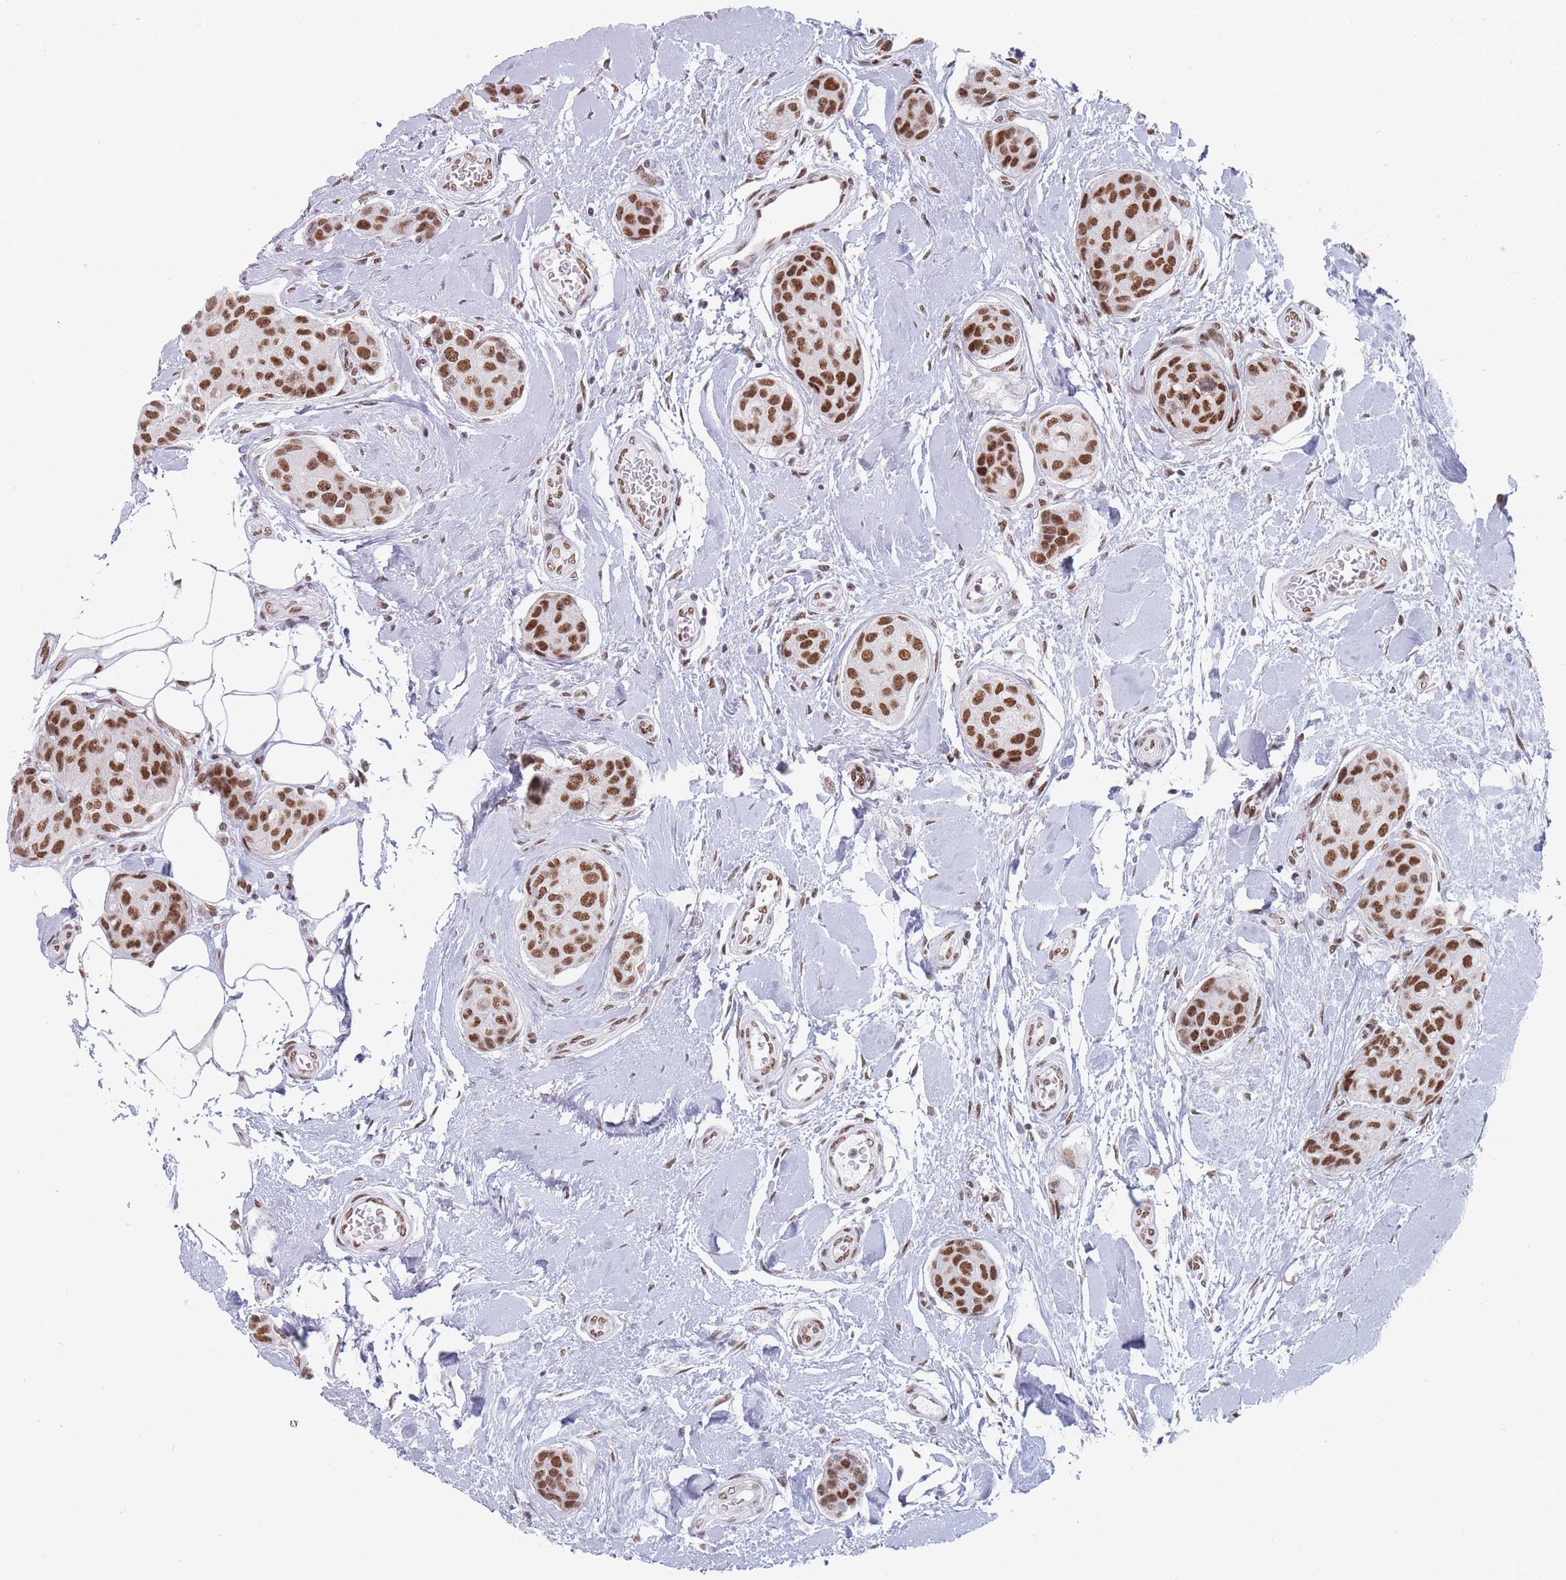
{"staining": {"intensity": "moderate", "quantity": ">75%", "location": "nuclear"}, "tissue": "breast cancer", "cell_type": "Tumor cells", "image_type": "cancer", "snomed": [{"axis": "morphology", "description": "Duct carcinoma"}, {"axis": "topography", "description": "Breast"}, {"axis": "topography", "description": "Lymph node"}], "caption": "A photomicrograph showing moderate nuclear positivity in about >75% of tumor cells in breast cancer (invasive ductal carcinoma), as visualized by brown immunohistochemical staining.", "gene": "SAFB2", "patient": {"sex": "female", "age": 80}}